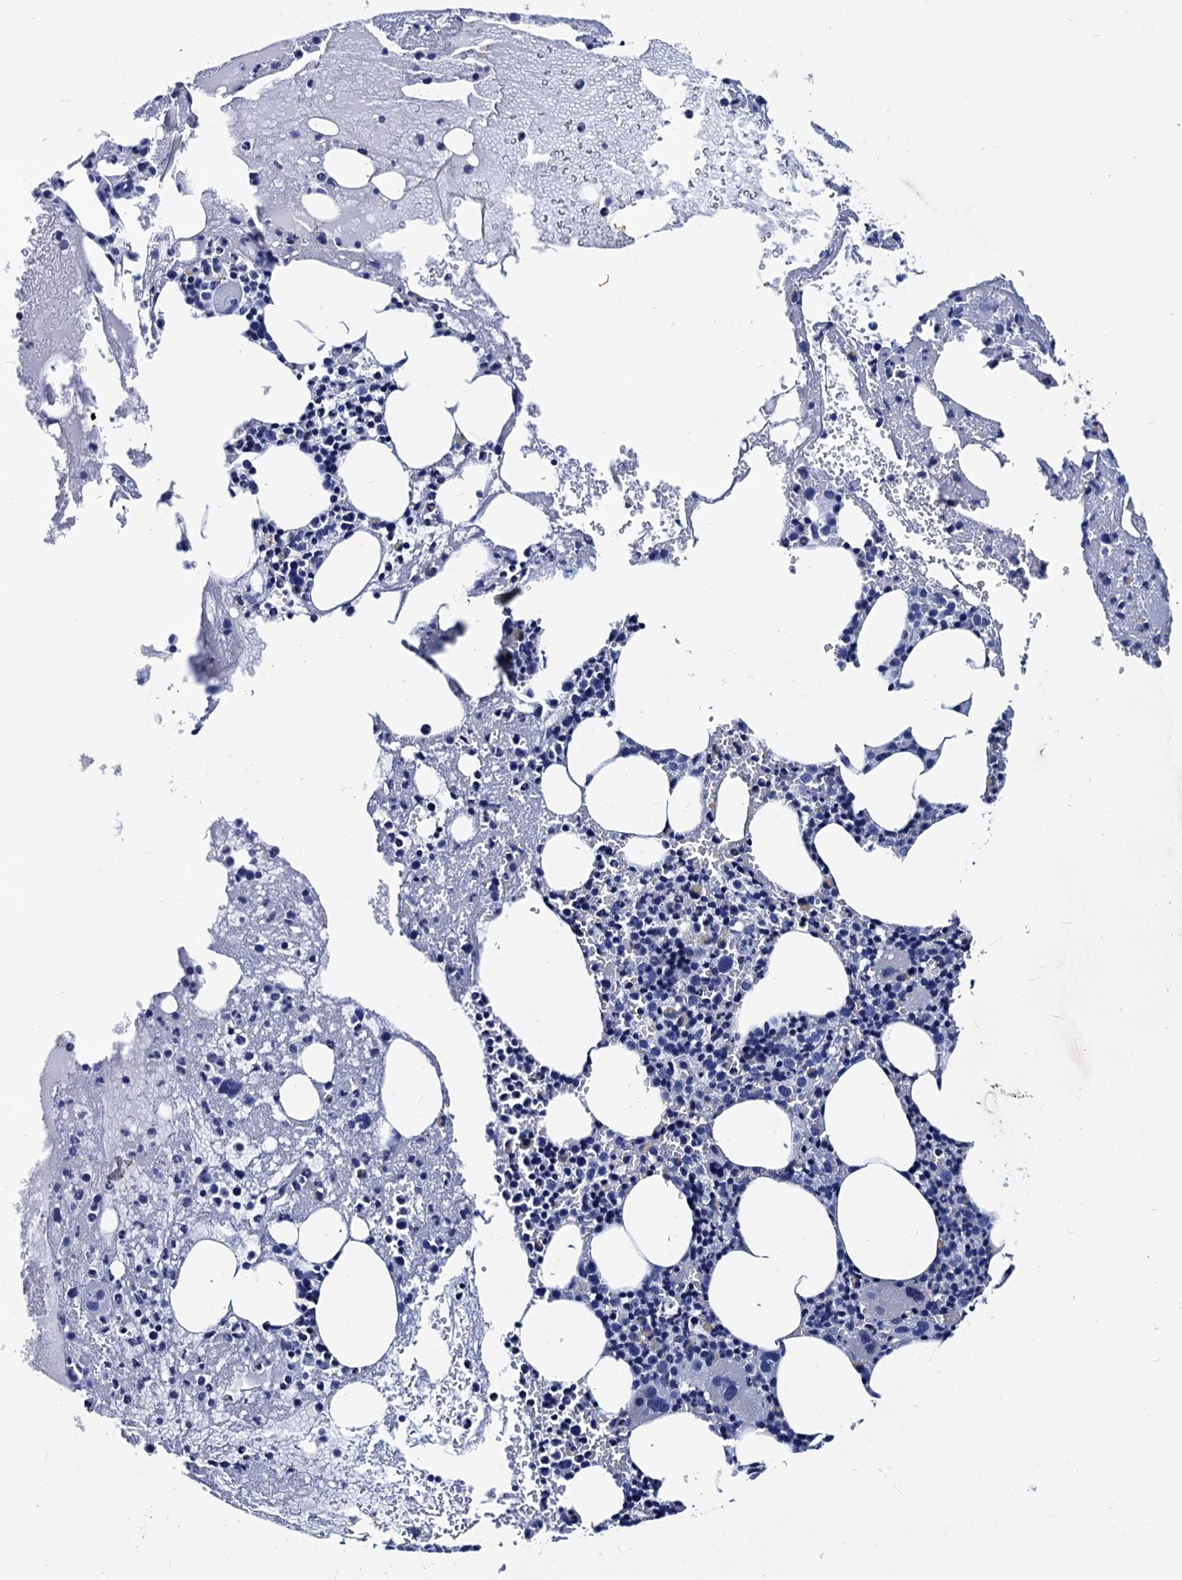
{"staining": {"intensity": "negative", "quantity": "none", "location": "none"}, "tissue": "bone marrow", "cell_type": "Hematopoietic cells", "image_type": "normal", "snomed": [{"axis": "morphology", "description": "Normal tissue, NOS"}, {"axis": "topography", "description": "Bone marrow"}], "caption": "IHC of unremarkable bone marrow shows no positivity in hematopoietic cells. (DAB (3,3'-diaminobenzidine) immunohistochemistry visualized using brightfield microscopy, high magnification).", "gene": "LRRC30", "patient": {"sex": "male", "age": 61}}